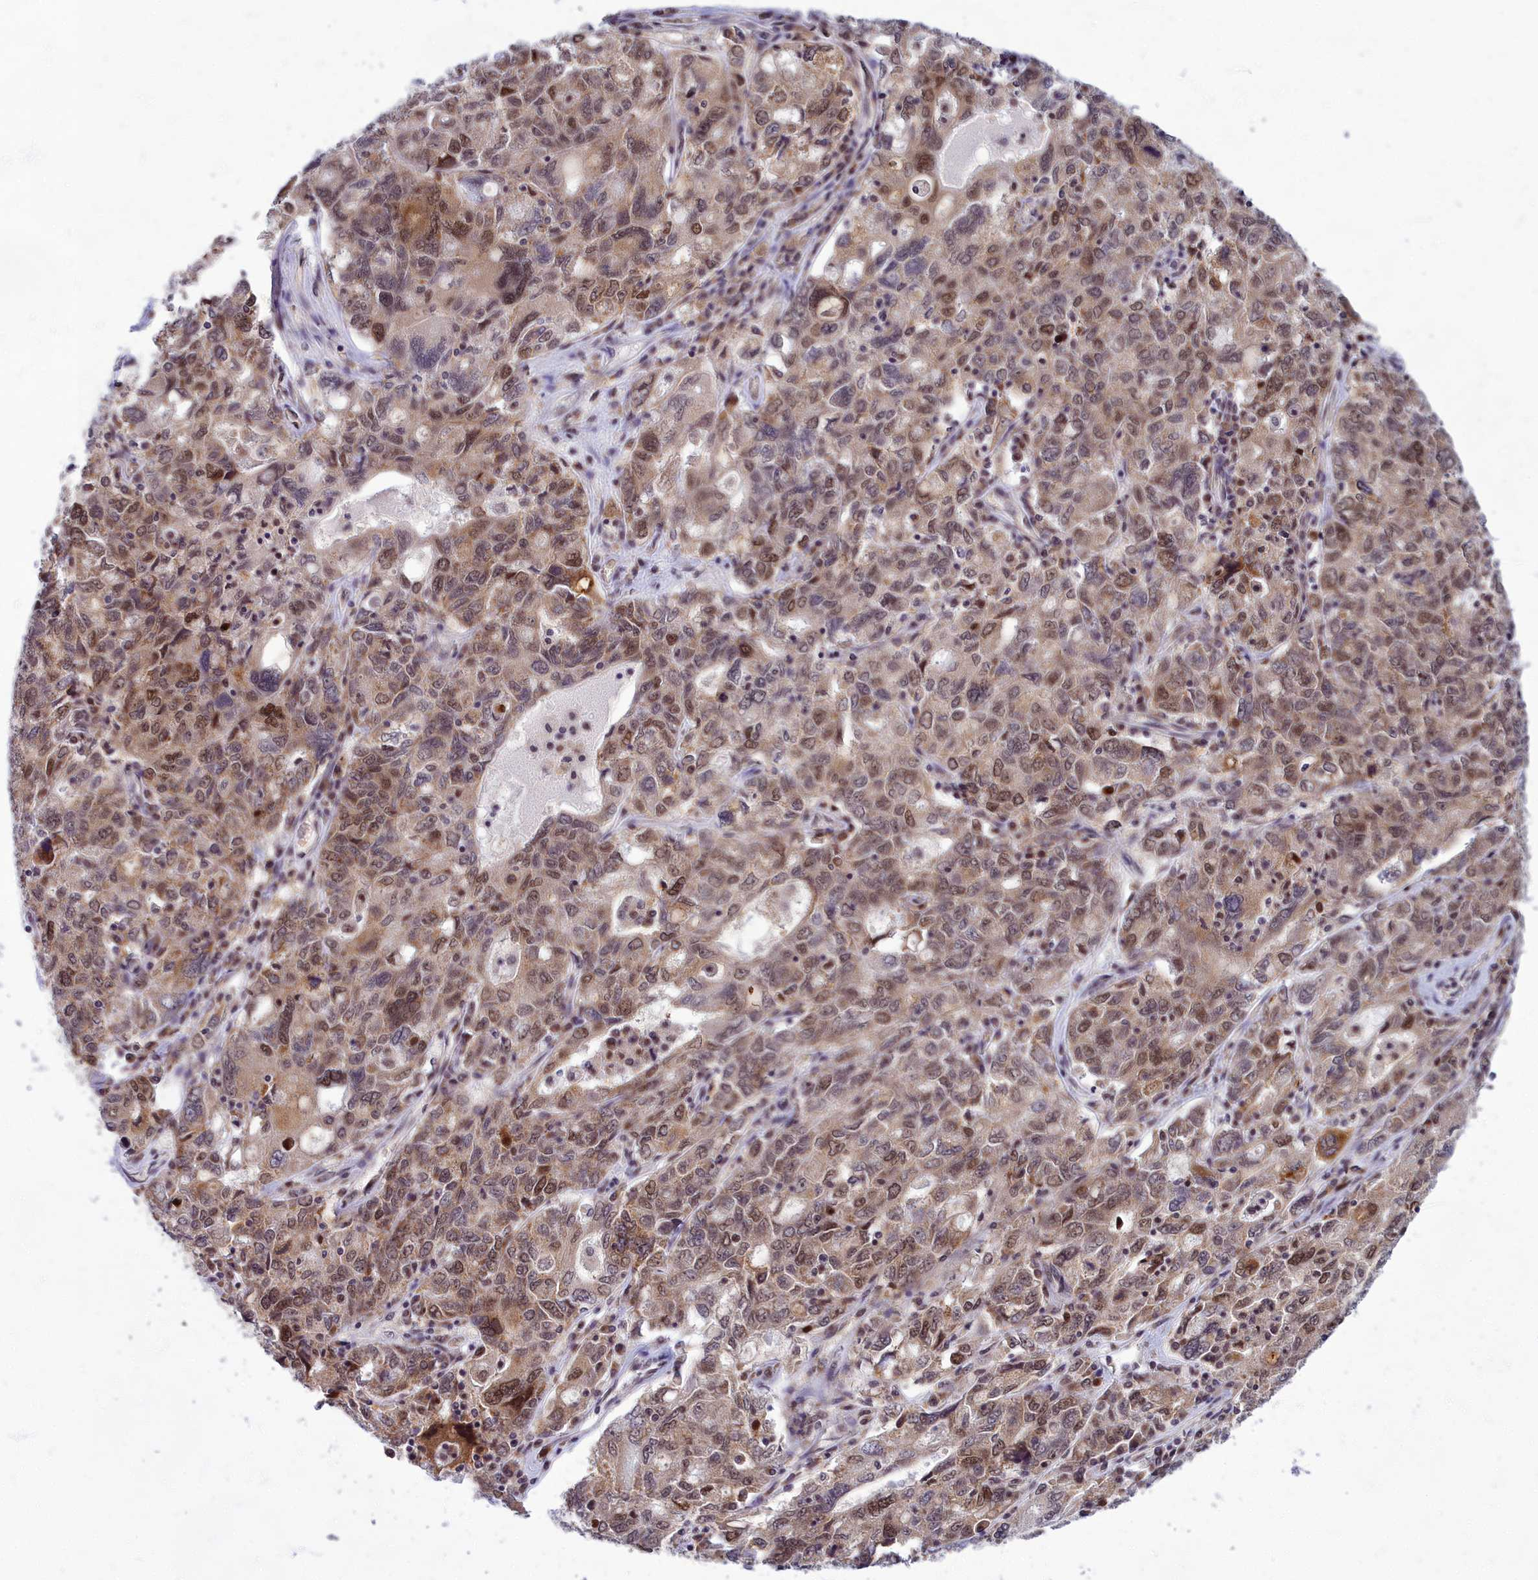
{"staining": {"intensity": "moderate", "quantity": ">75%", "location": "cytoplasmic/membranous,nuclear"}, "tissue": "ovarian cancer", "cell_type": "Tumor cells", "image_type": "cancer", "snomed": [{"axis": "morphology", "description": "Carcinoma, endometroid"}, {"axis": "topography", "description": "Ovary"}], "caption": "A brown stain highlights moderate cytoplasmic/membranous and nuclear expression of a protein in ovarian cancer (endometroid carcinoma) tumor cells.", "gene": "EARS2", "patient": {"sex": "female", "age": 62}}